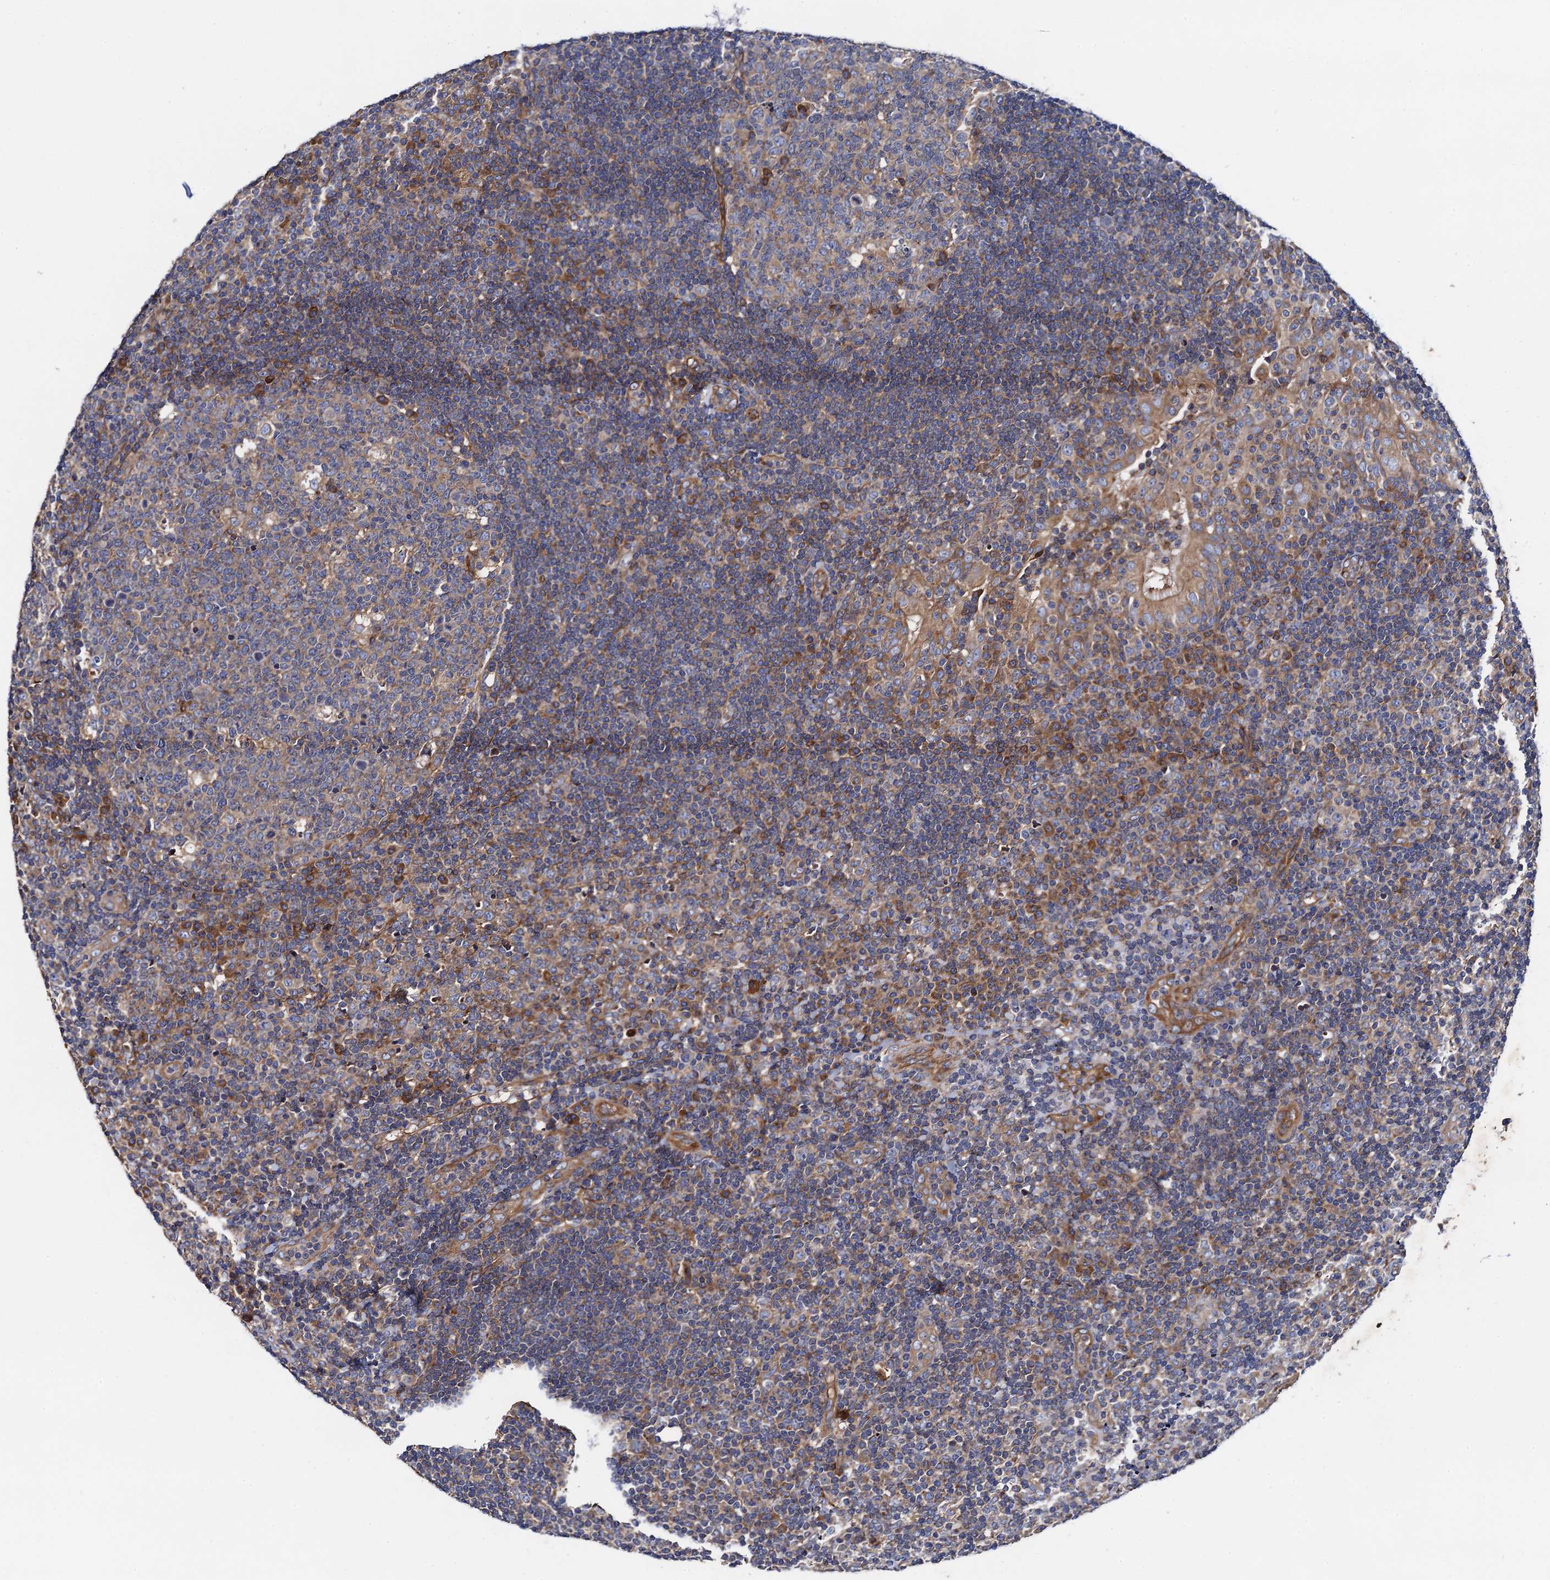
{"staining": {"intensity": "moderate", "quantity": "<25%", "location": "cytoplasmic/membranous"}, "tissue": "tonsil", "cell_type": "Germinal center cells", "image_type": "normal", "snomed": [{"axis": "morphology", "description": "Normal tissue, NOS"}, {"axis": "topography", "description": "Tonsil"}], "caption": "Germinal center cells show moderate cytoplasmic/membranous expression in approximately <25% of cells in benign tonsil. The staining was performed using DAB (3,3'-diaminobenzidine) to visualize the protein expression in brown, while the nuclei were stained in blue with hematoxylin (Magnification: 20x).", "gene": "MRPL48", "patient": {"sex": "female", "age": 40}}